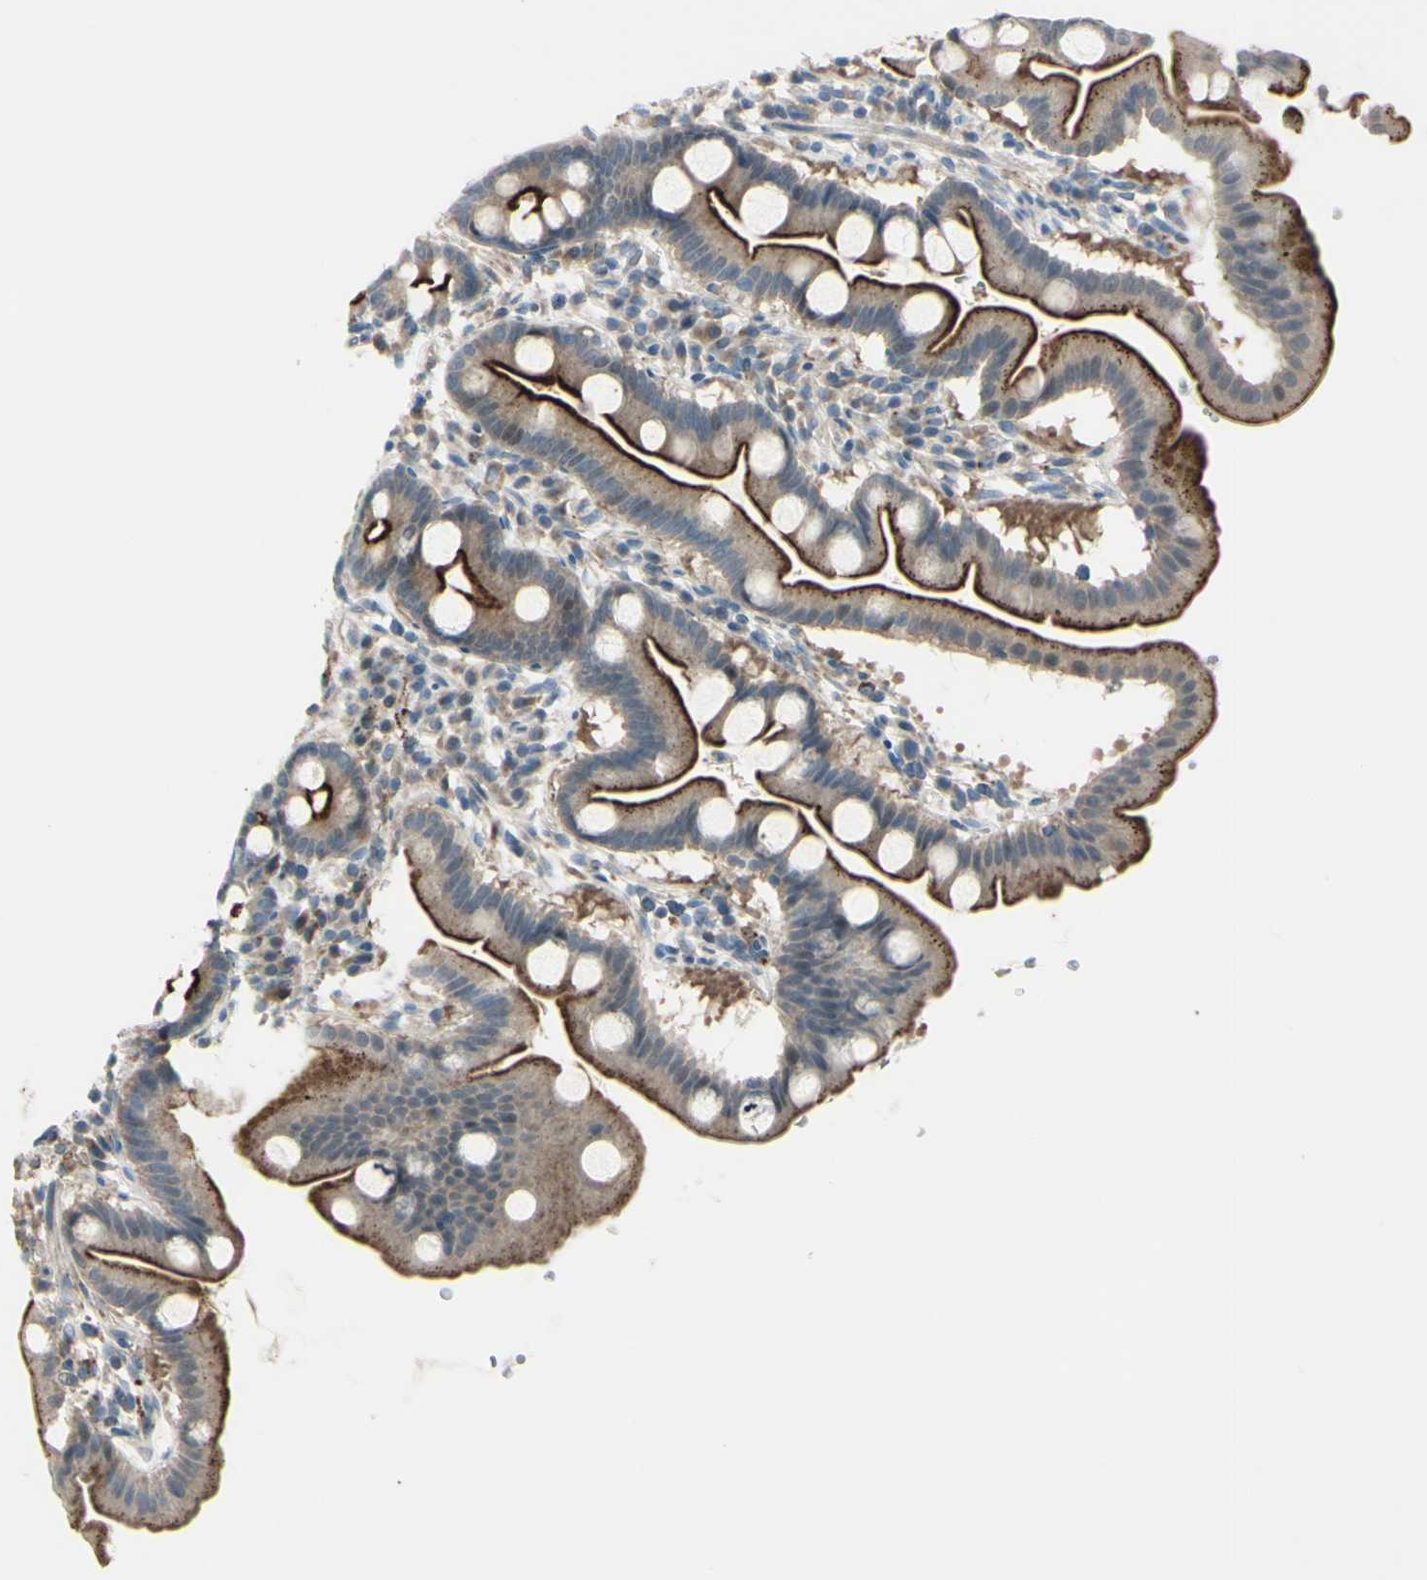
{"staining": {"intensity": "moderate", "quantity": ">75%", "location": "cytoplasmic/membranous"}, "tissue": "duodenum", "cell_type": "Glandular cells", "image_type": "normal", "snomed": [{"axis": "morphology", "description": "Normal tissue, NOS"}, {"axis": "topography", "description": "Duodenum"}], "caption": "High-magnification brightfield microscopy of benign duodenum stained with DAB (3,3'-diaminobenzidine) (brown) and counterstained with hematoxylin (blue). glandular cells exhibit moderate cytoplasmic/membranous staining is appreciated in approximately>75% of cells. Nuclei are stained in blue.", "gene": "LMTK2", "patient": {"sex": "male", "age": 50}}